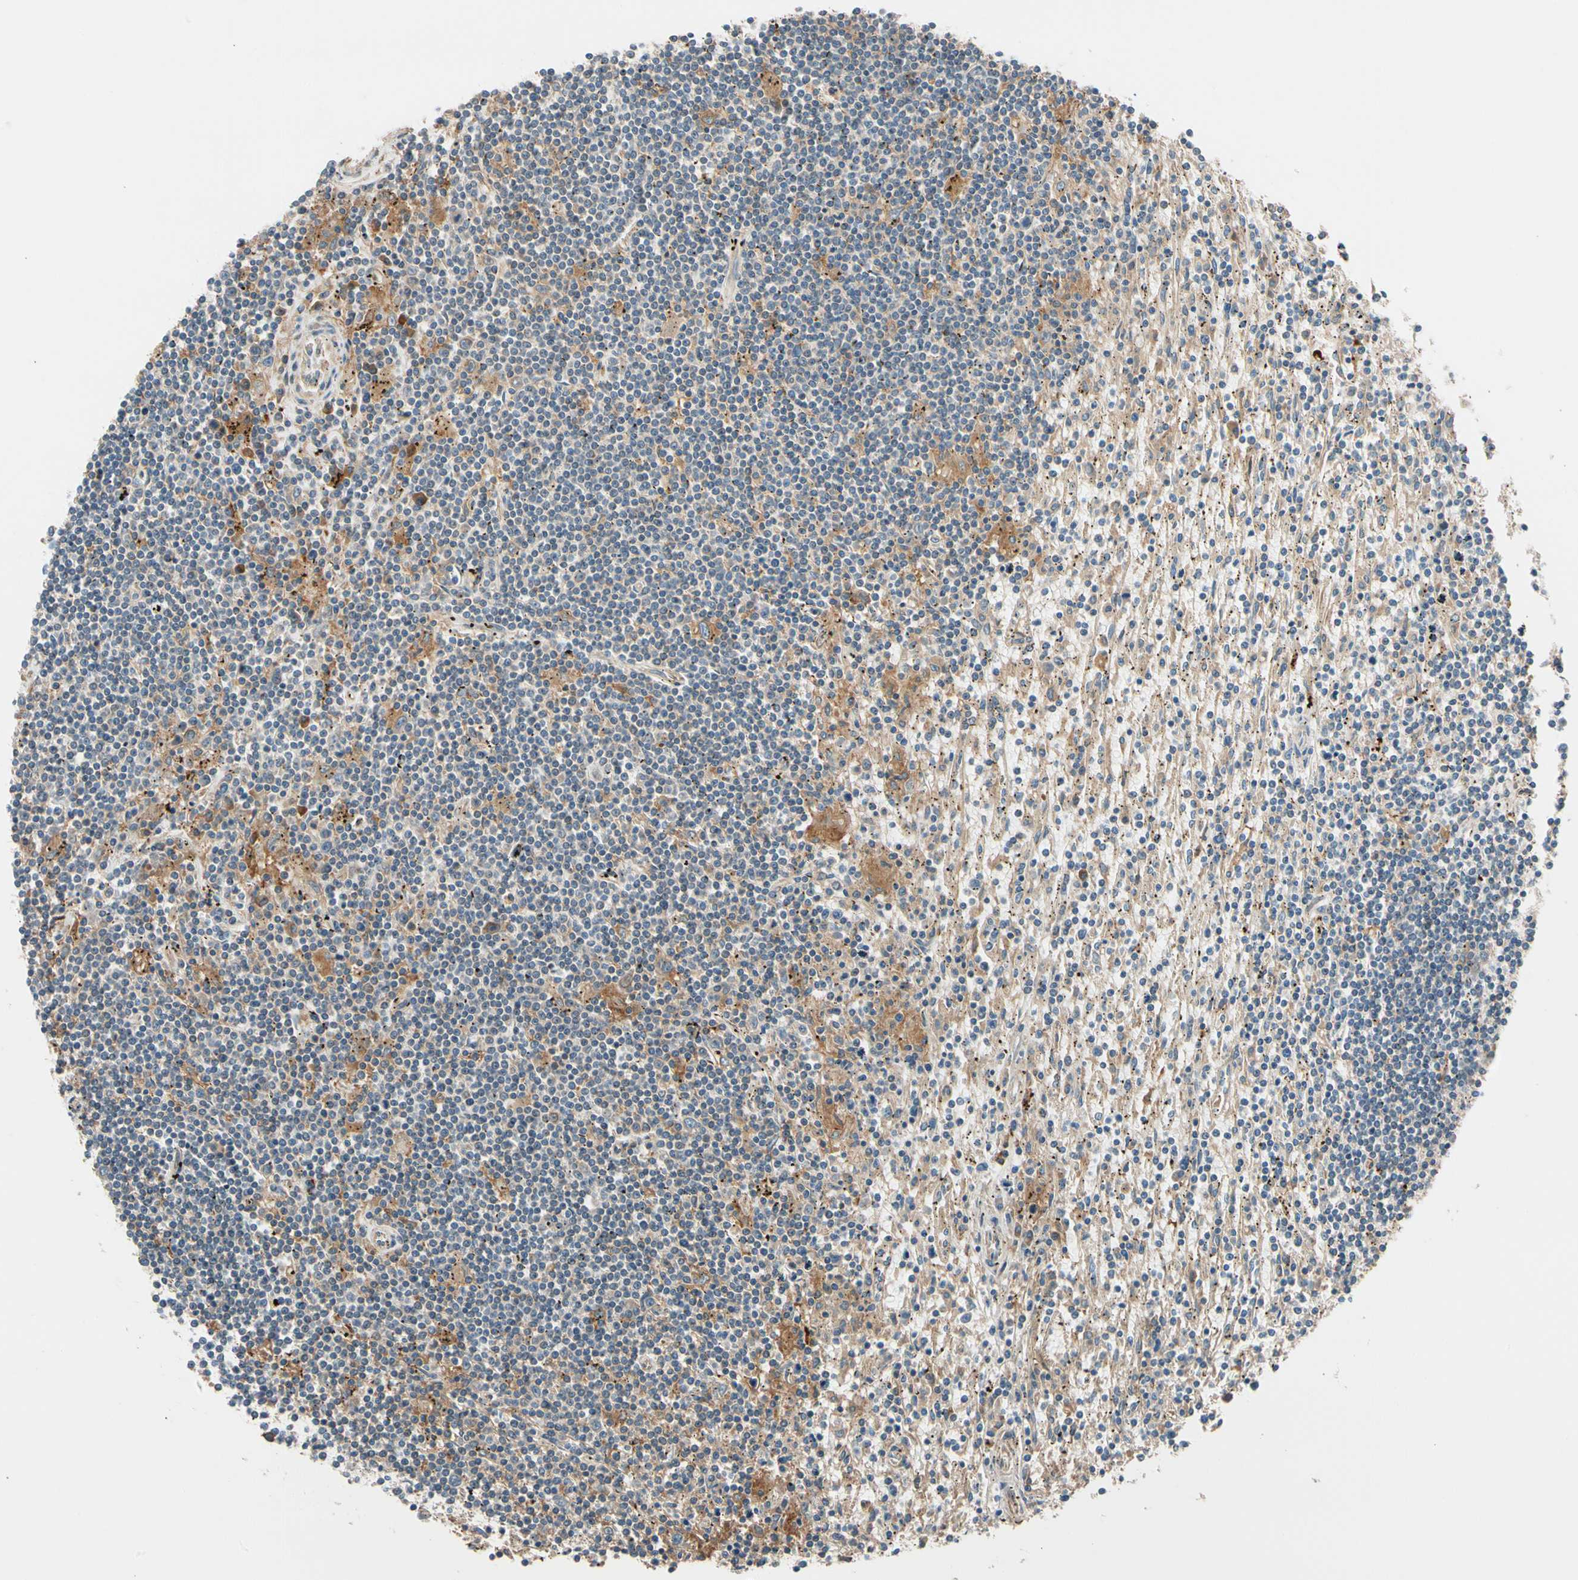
{"staining": {"intensity": "negative", "quantity": "none", "location": "none"}, "tissue": "lymphoma", "cell_type": "Tumor cells", "image_type": "cancer", "snomed": [{"axis": "morphology", "description": "Malignant lymphoma, non-Hodgkin's type, Low grade"}, {"axis": "topography", "description": "Spleen"}], "caption": "Tumor cells show no significant staining in low-grade malignant lymphoma, non-Hodgkin's type.", "gene": "PHYH", "patient": {"sex": "male", "age": 76}}